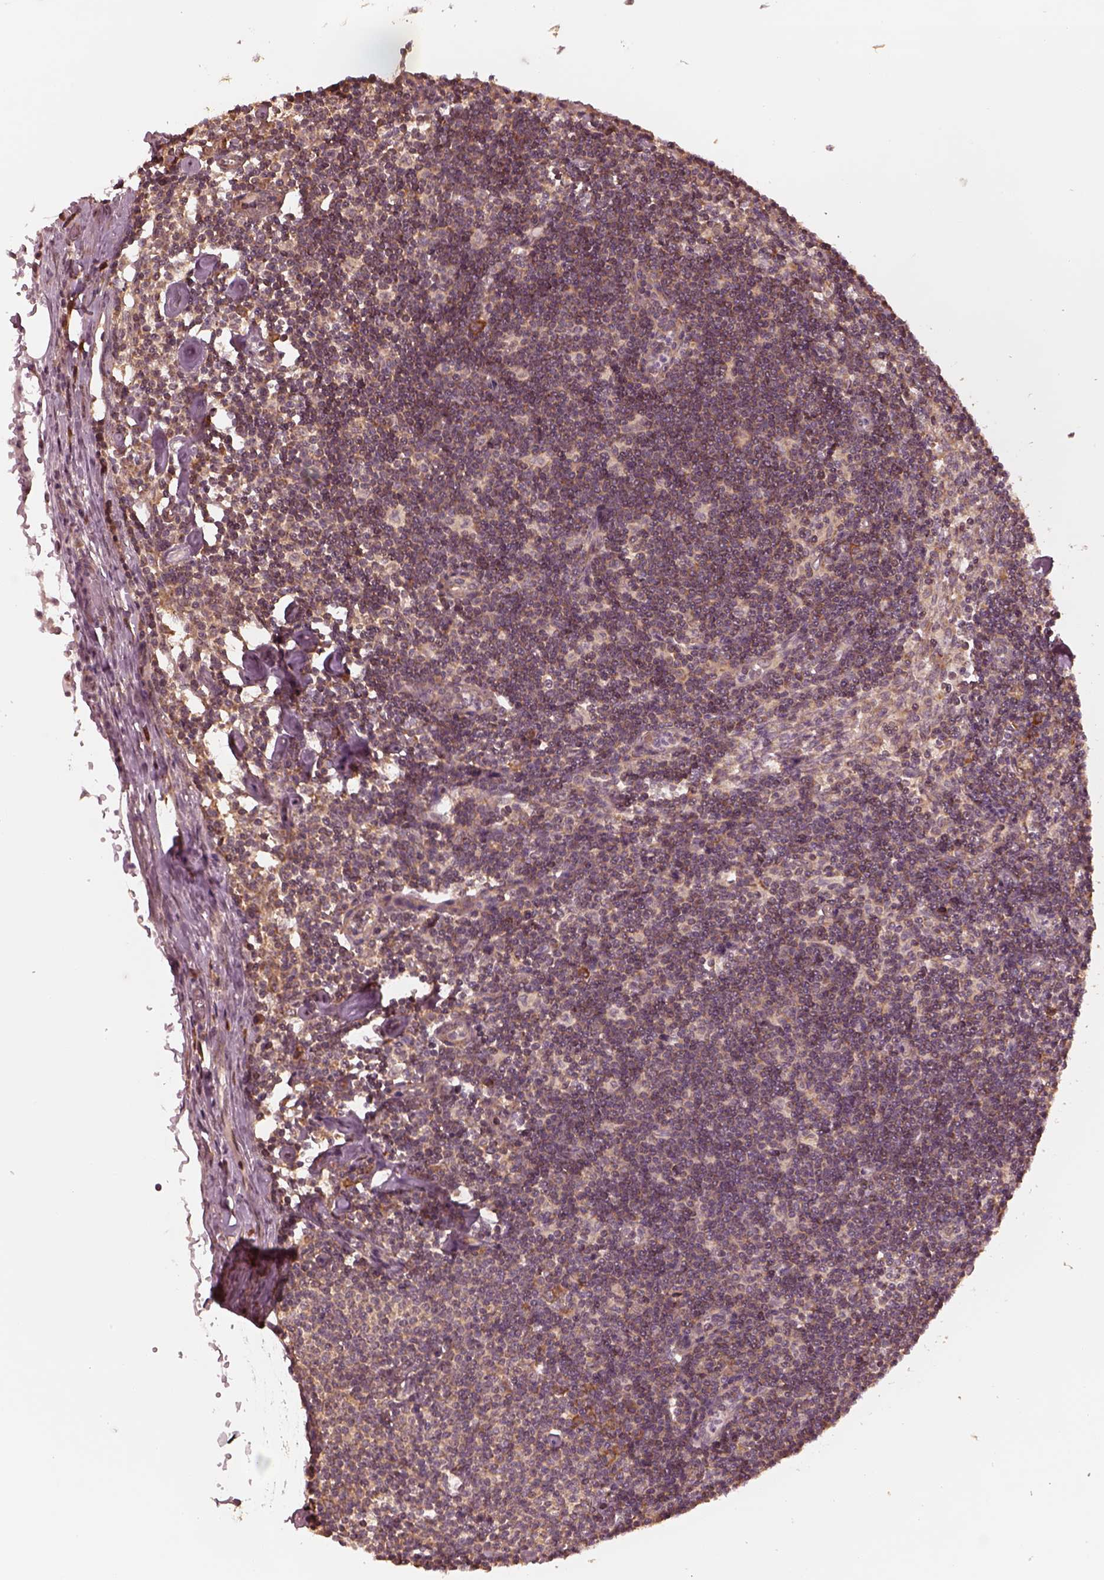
{"staining": {"intensity": "moderate", "quantity": ">75%", "location": "cytoplasmic/membranous"}, "tissue": "lymph node", "cell_type": "Germinal center cells", "image_type": "normal", "snomed": [{"axis": "morphology", "description": "Normal tissue, NOS"}, {"axis": "topography", "description": "Lymph node"}], "caption": "IHC staining of unremarkable lymph node, which shows medium levels of moderate cytoplasmic/membranous expression in about >75% of germinal center cells indicating moderate cytoplasmic/membranous protein staining. The staining was performed using DAB (3,3'-diaminobenzidine) (brown) for protein detection and nuclei were counterstained in hematoxylin (blue).", "gene": "RPS5", "patient": {"sex": "female", "age": 42}}